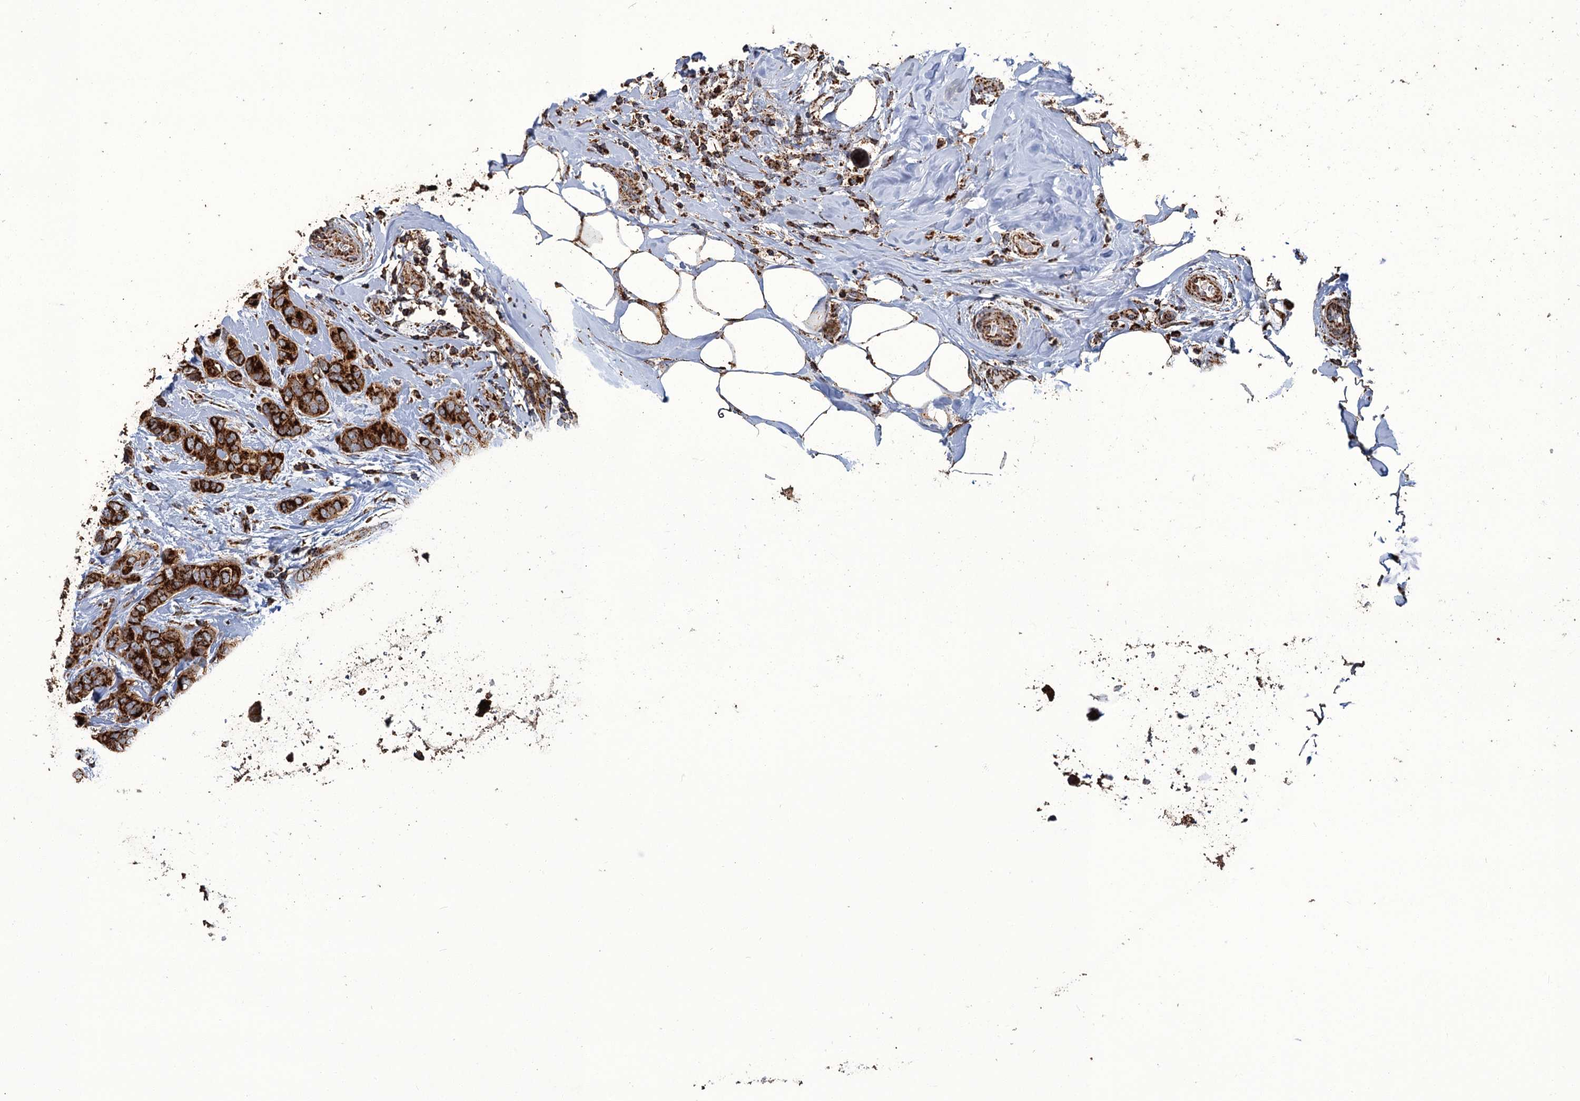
{"staining": {"intensity": "strong", "quantity": ">75%", "location": "cytoplasmic/membranous"}, "tissue": "breast cancer", "cell_type": "Tumor cells", "image_type": "cancer", "snomed": [{"axis": "morphology", "description": "Lobular carcinoma"}, {"axis": "topography", "description": "Breast"}], "caption": "Tumor cells reveal high levels of strong cytoplasmic/membranous expression in approximately >75% of cells in human breast cancer (lobular carcinoma).", "gene": "APH1A", "patient": {"sex": "female", "age": 51}}